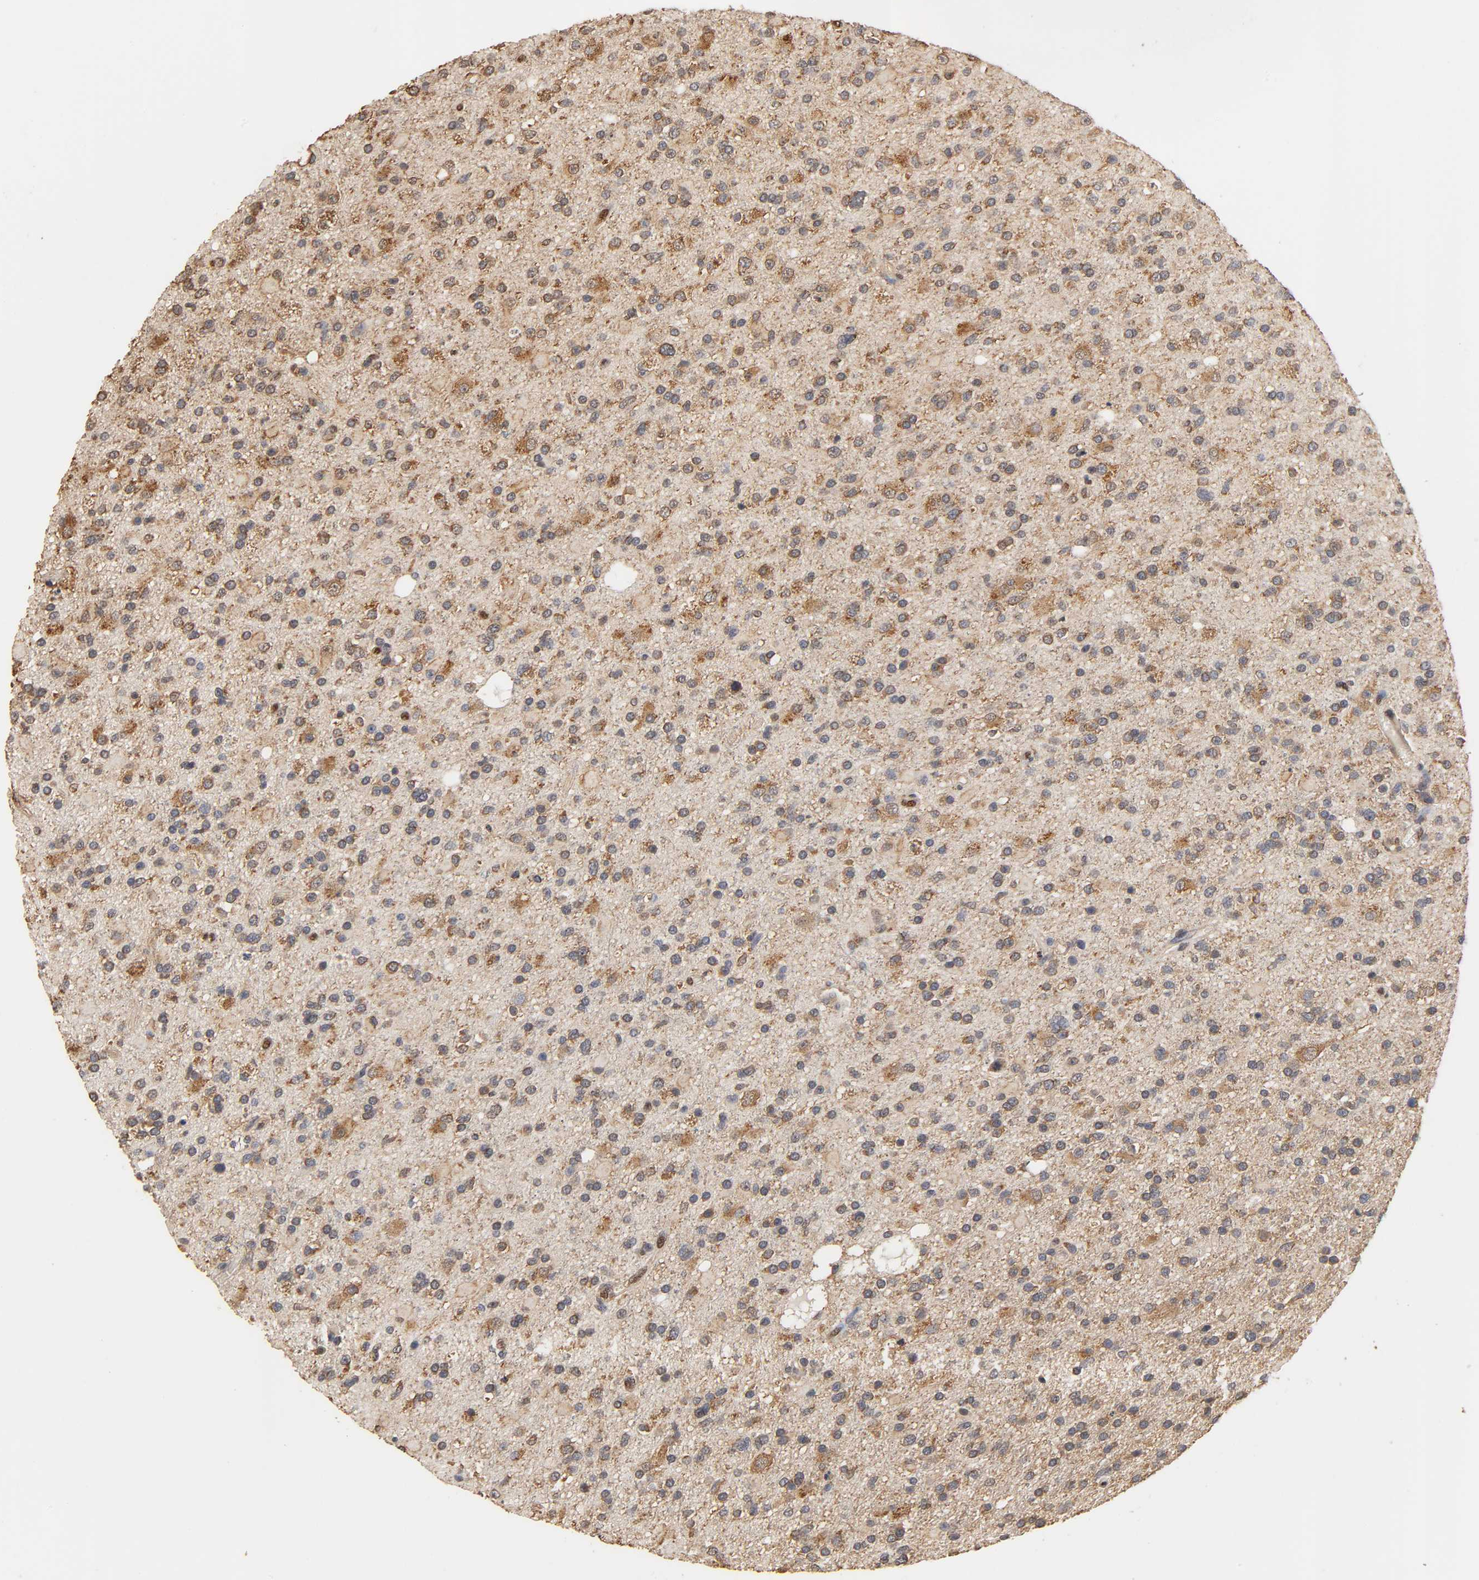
{"staining": {"intensity": "moderate", "quantity": ">75%", "location": "cytoplasmic/membranous"}, "tissue": "glioma", "cell_type": "Tumor cells", "image_type": "cancer", "snomed": [{"axis": "morphology", "description": "Glioma, malignant, High grade"}, {"axis": "topography", "description": "Brain"}], "caption": "Protein analysis of malignant high-grade glioma tissue shows moderate cytoplasmic/membranous positivity in approximately >75% of tumor cells.", "gene": "PKN1", "patient": {"sex": "male", "age": 33}}